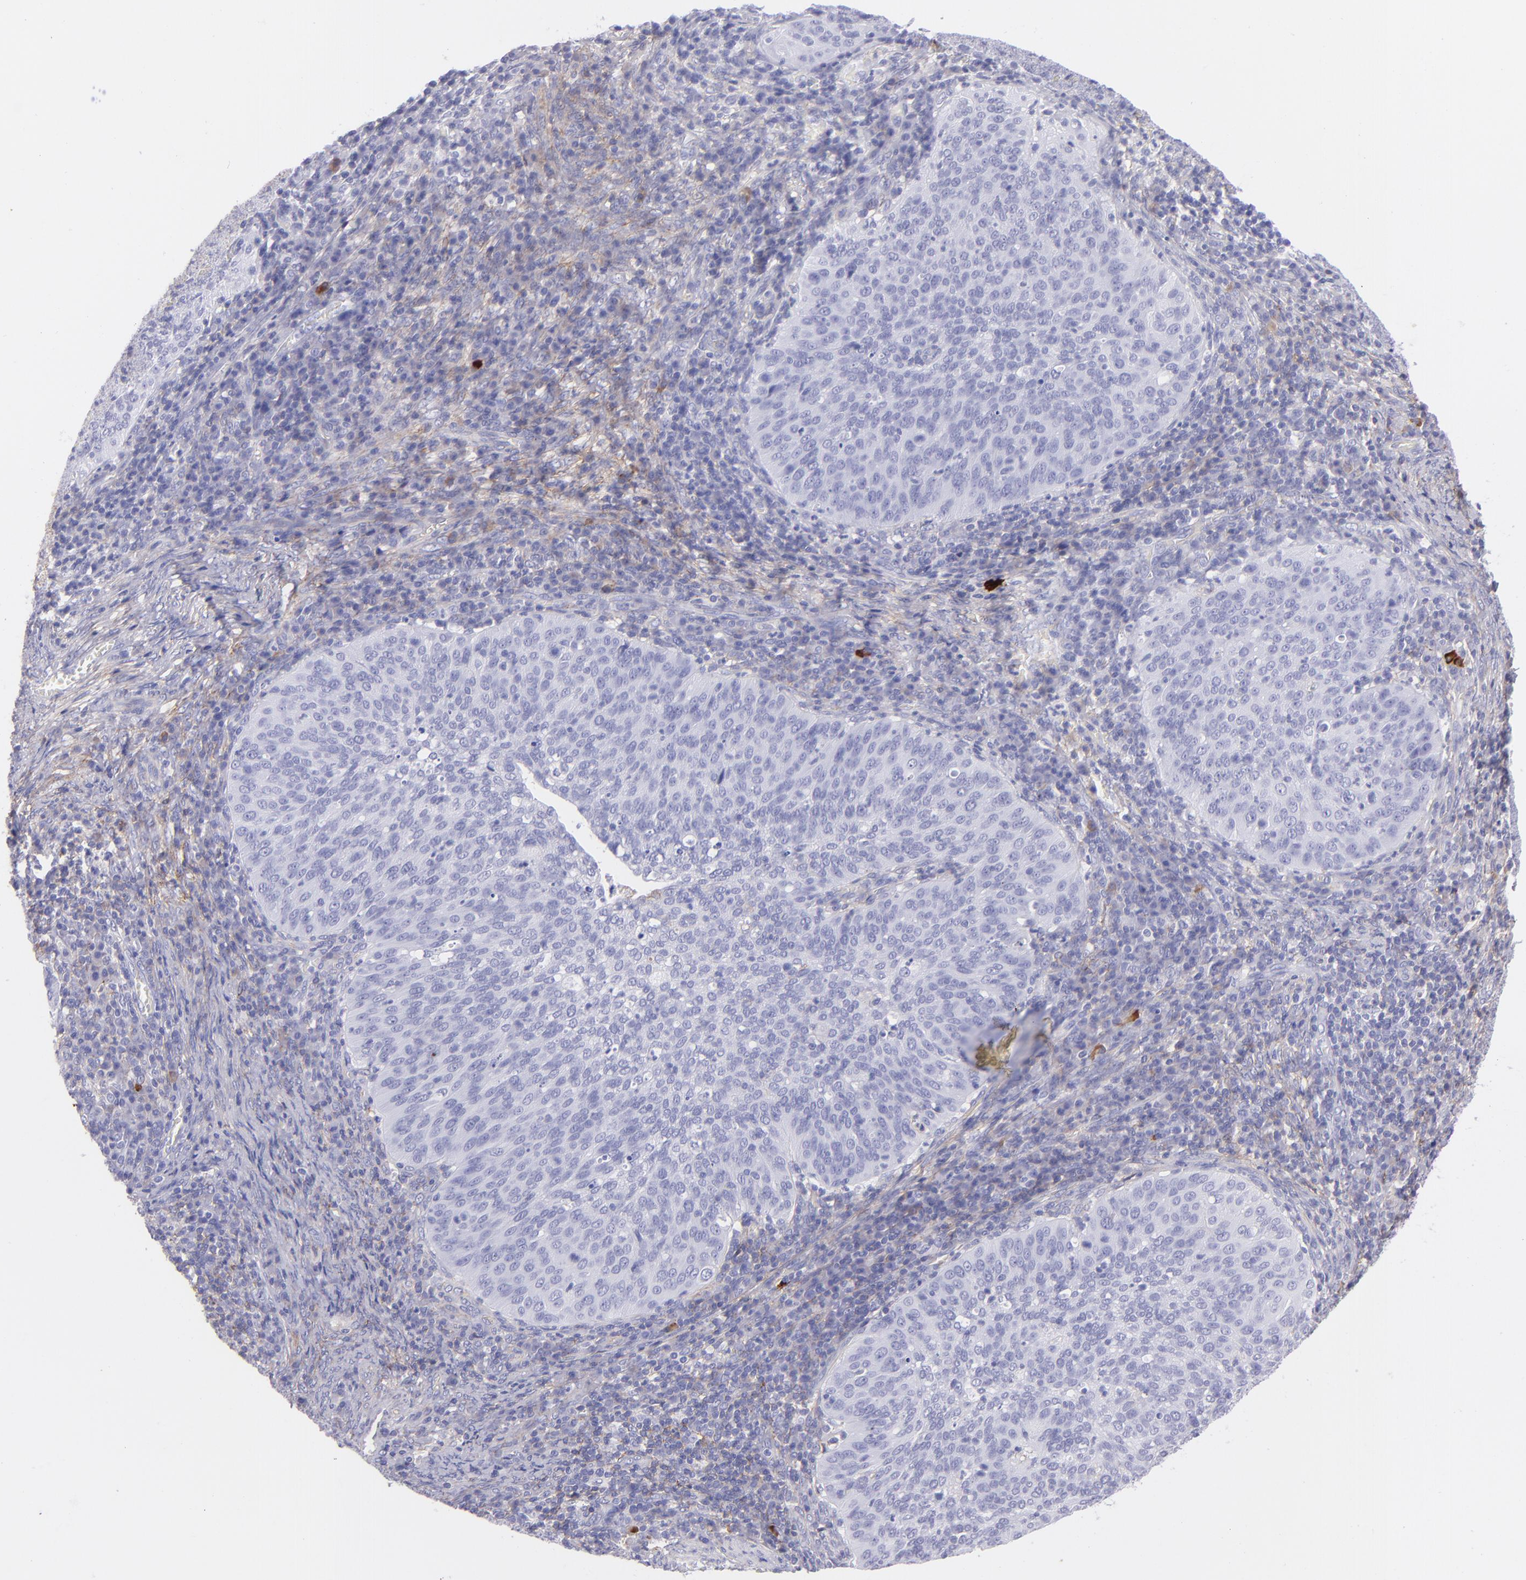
{"staining": {"intensity": "negative", "quantity": "none", "location": "none"}, "tissue": "cervical cancer", "cell_type": "Tumor cells", "image_type": "cancer", "snomed": [{"axis": "morphology", "description": "Squamous cell carcinoma, NOS"}, {"axis": "topography", "description": "Cervix"}], "caption": "Immunohistochemical staining of human cervical squamous cell carcinoma exhibits no significant staining in tumor cells.", "gene": "CD81", "patient": {"sex": "female", "age": 39}}